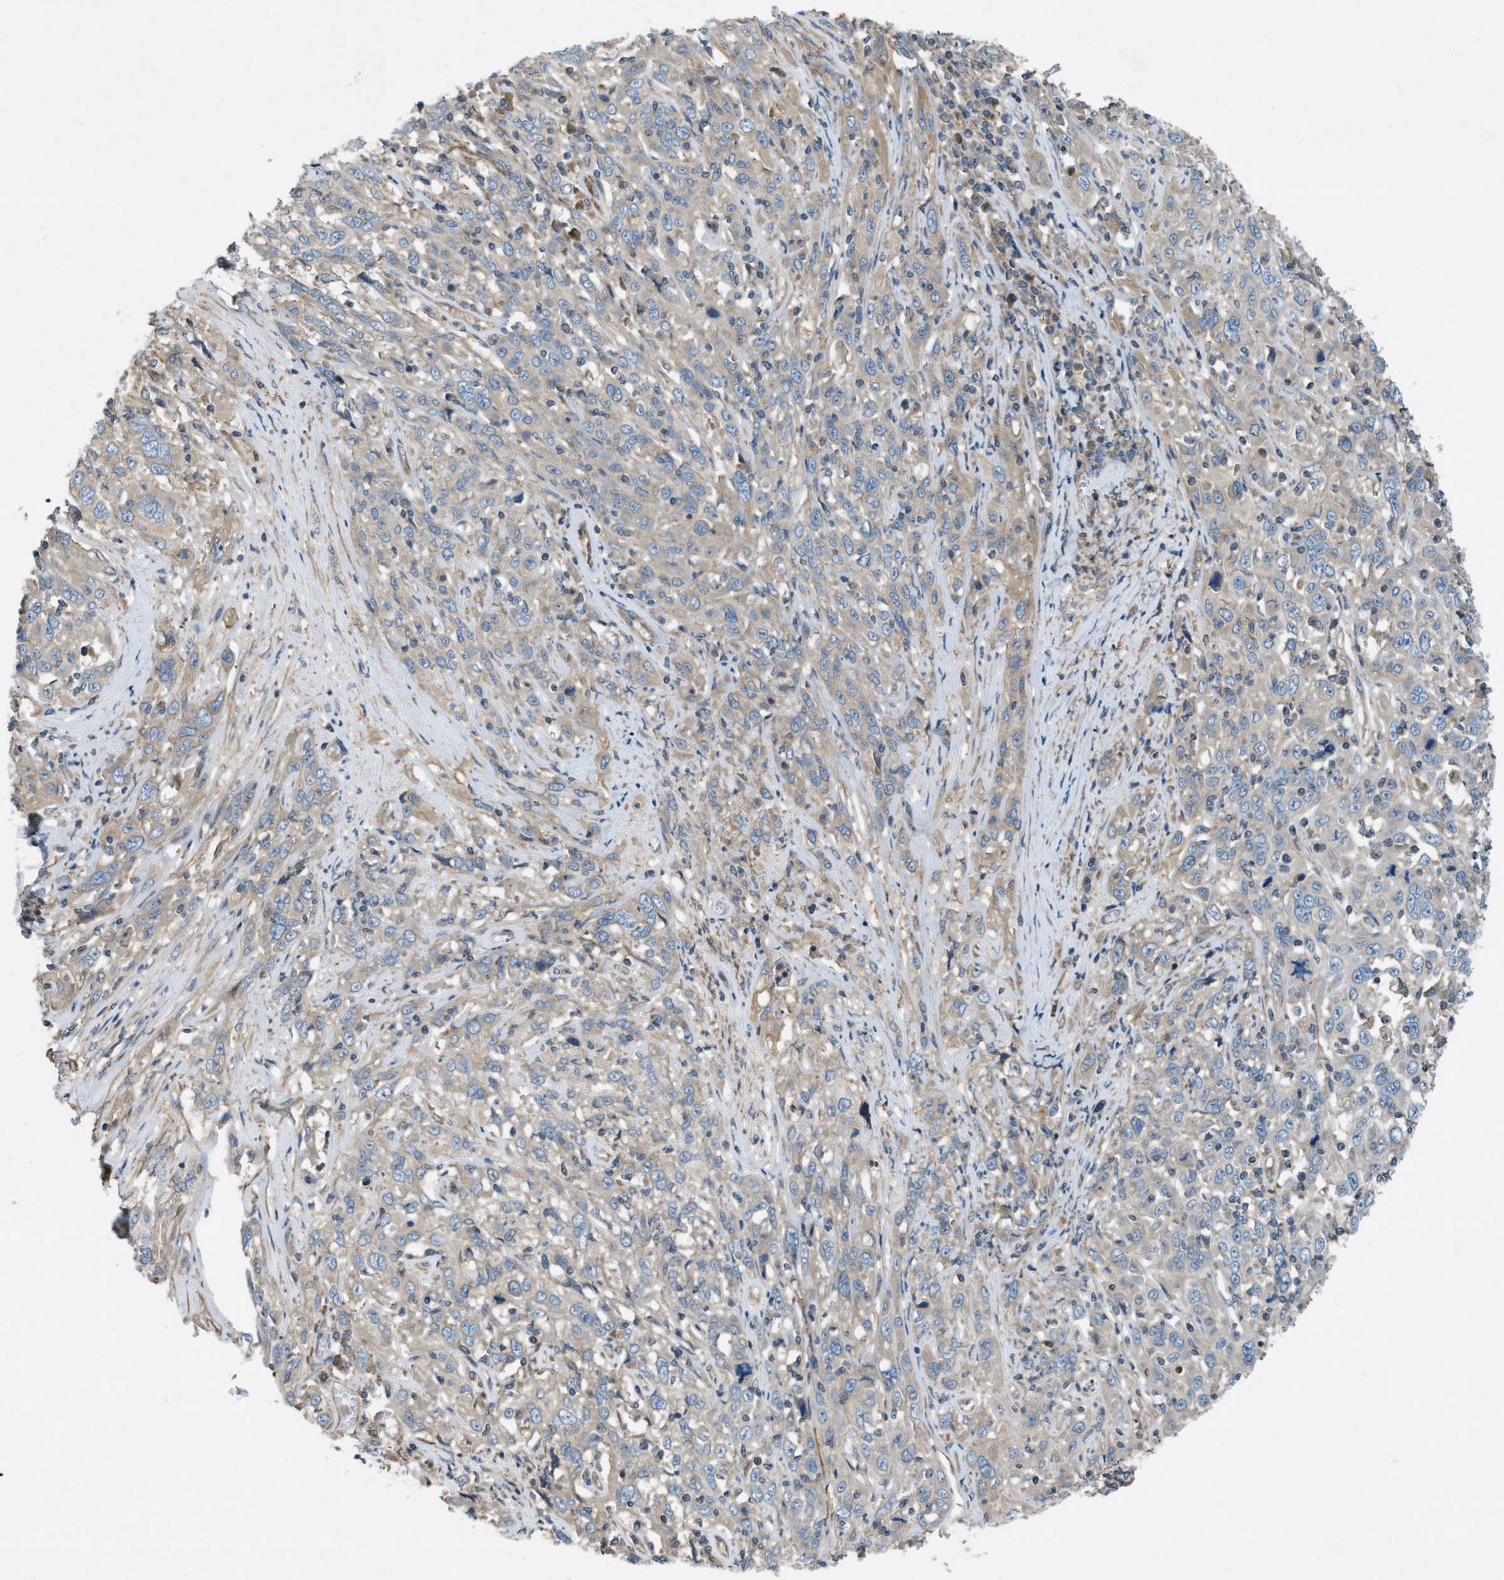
{"staining": {"intensity": "weak", "quantity": ">75%", "location": "cytoplasmic/membranous"}, "tissue": "cervical cancer", "cell_type": "Tumor cells", "image_type": "cancer", "snomed": [{"axis": "morphology", "description": "Squamous cell carcinoma, NOS"}, {"axis": "topography", "description": "Cervix"}], "caption": "A brown stain labels weak cytoplasmic/membranous positivity of a protein in cervical cancer (squamous cell carcinoma) tumor cells.", "gene": "VEZT", "patient": {"sex": "female", "age": 46}}